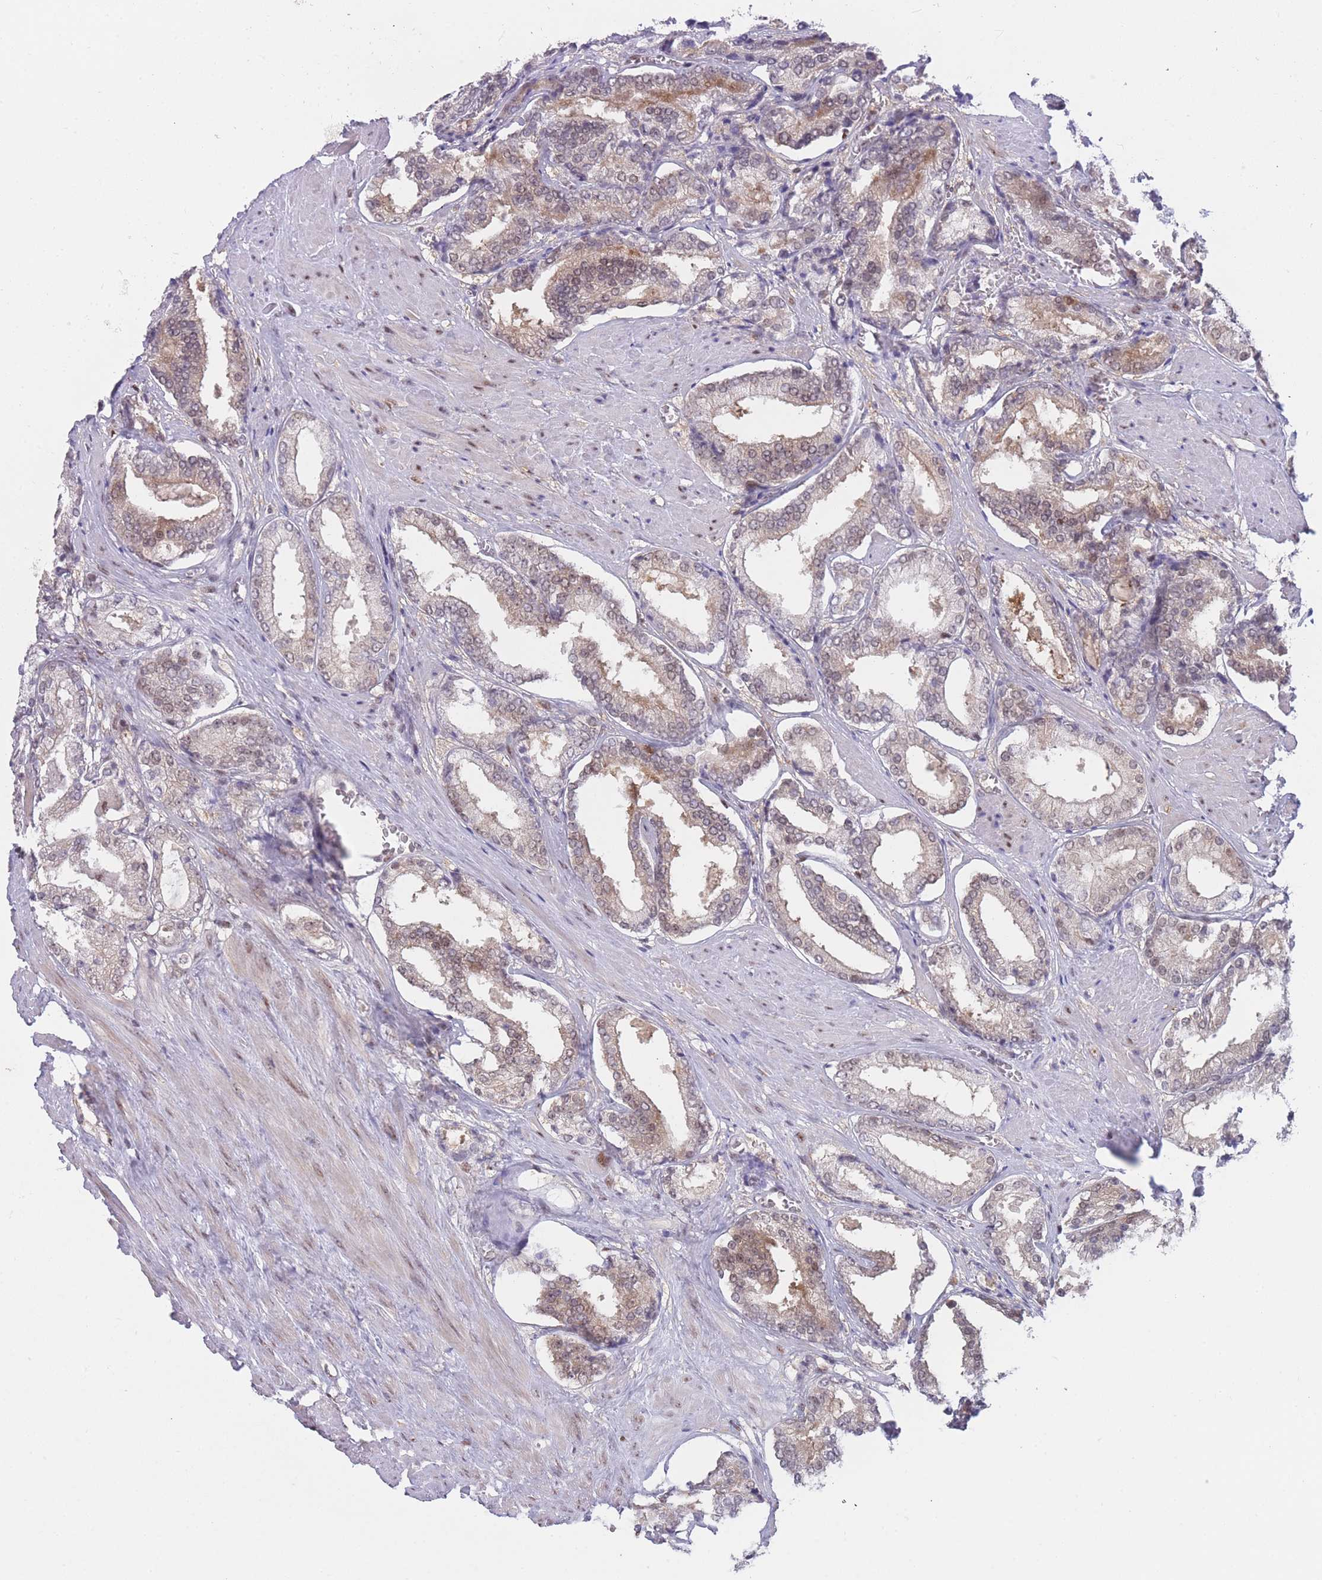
{"staining": {"intensity": "moderate", "quantity": "25%-75%", "location": "cytoplasmic/membranous,nuclear"}, "tissue": "prostate cancer", "cell_type": "Tumor cells", "image_type": "cancer", "snomed": [{"axis": "morphology", "description": "Adenocarcinoma, Low grade"}, {"axis": "topography", "description": "Prostate"}], "caption": "Protein expression analysis of prostate adenocarcinoma (low-grade) reveals moderate cytoplasmic/membranous and nuclear positivity in about 25%-75% of tumor cells.", "gene": "DEAF1", "patient": {"sex": "male", "age": 54}}